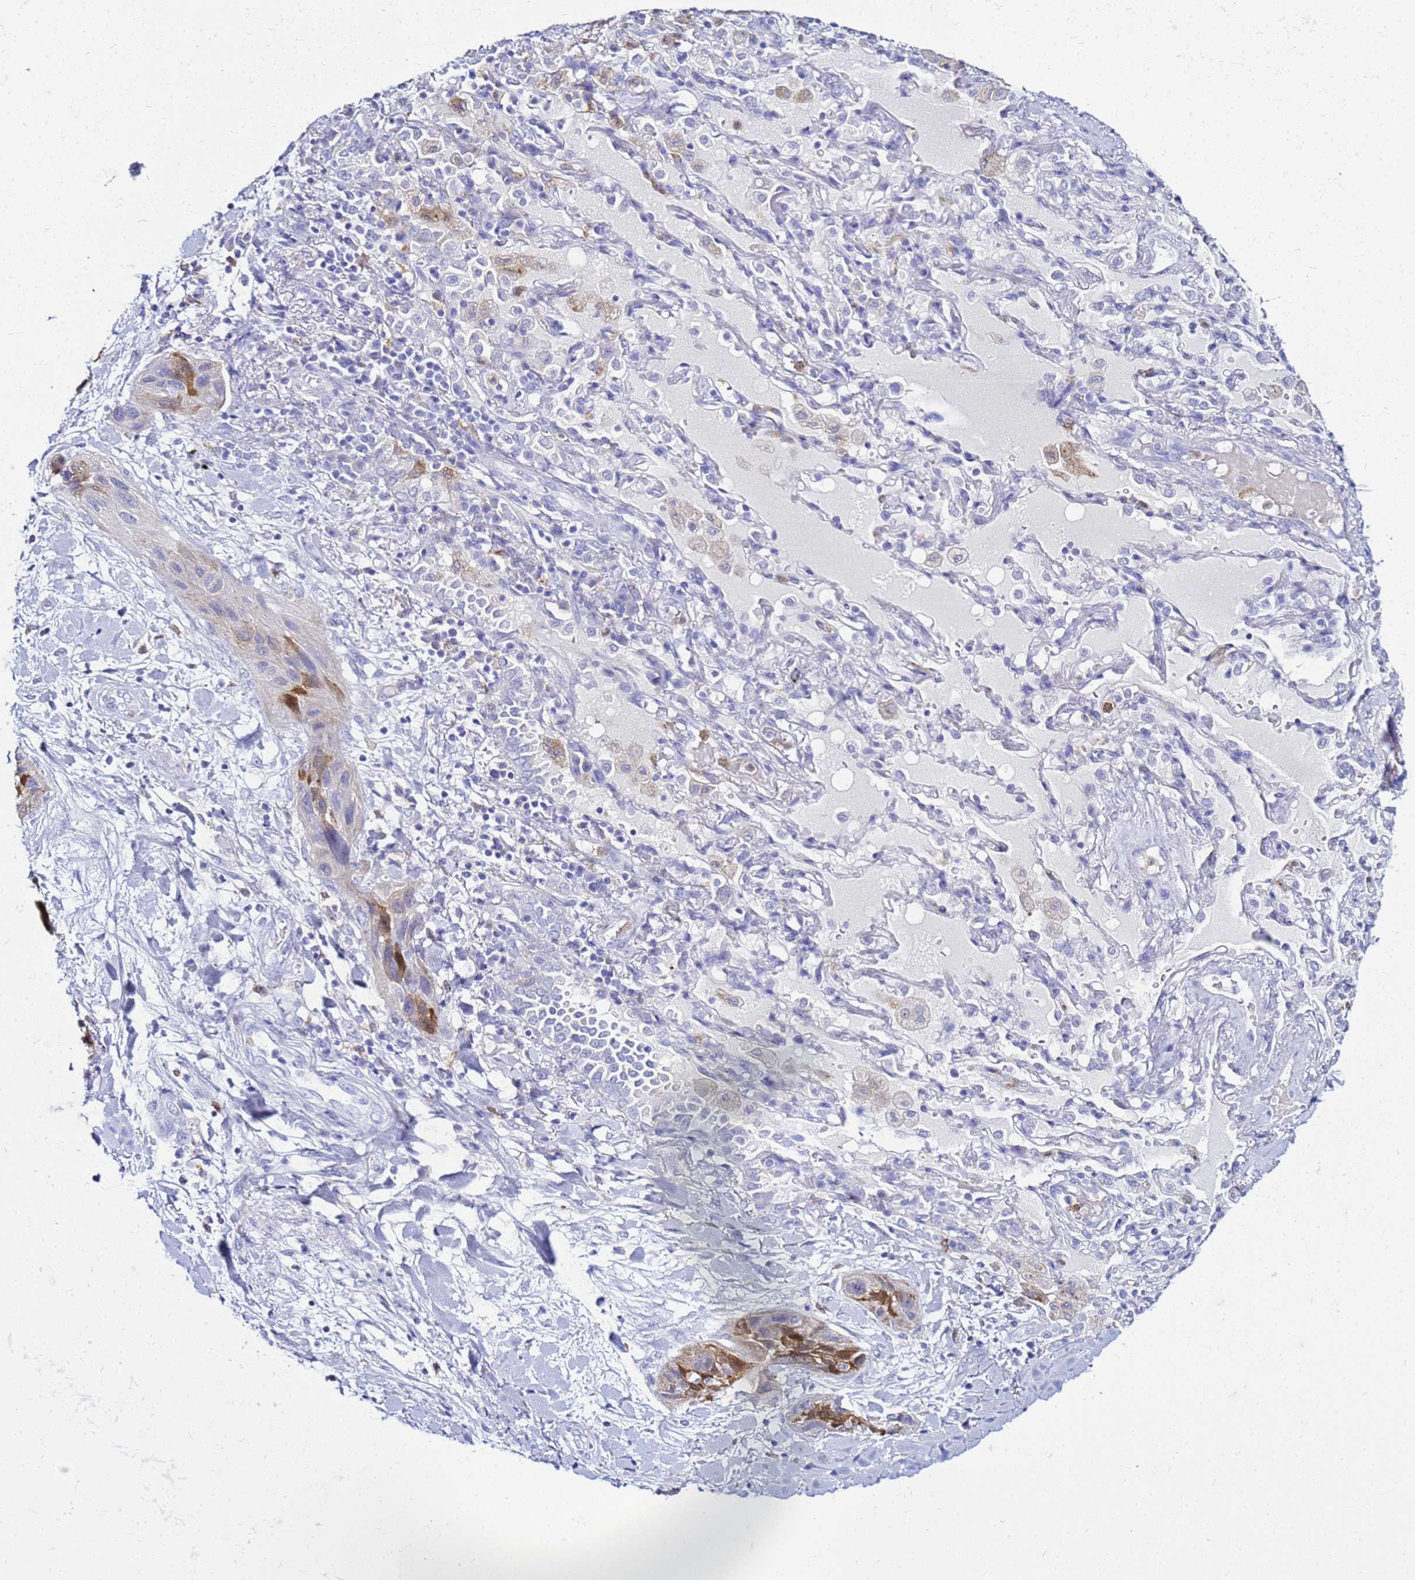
{"staining": {"intensity": "moderate", "quantity": "<25%", "location": "cytoplasmic/membranous"}, "tissue": "lung cancer", "cell_type": "Tumor cells", "image_type": "cancer", "snomed": [{"axis": "morphology", "description": "Squamous cell carcinoma, NOS"}, {"axis": "topography", "description": "Lung"}], "caption": "Immunohistochemistry (IHC) (DAB (3,3'-diaminobenzidine)) staining of lung squamous cell carcinoma shows moderate cytoplasmic/membranous protein staining in approximately <25% of tumor cells.", "gene": "CSTA", "patient": {"sex": "female", "age": 70}}